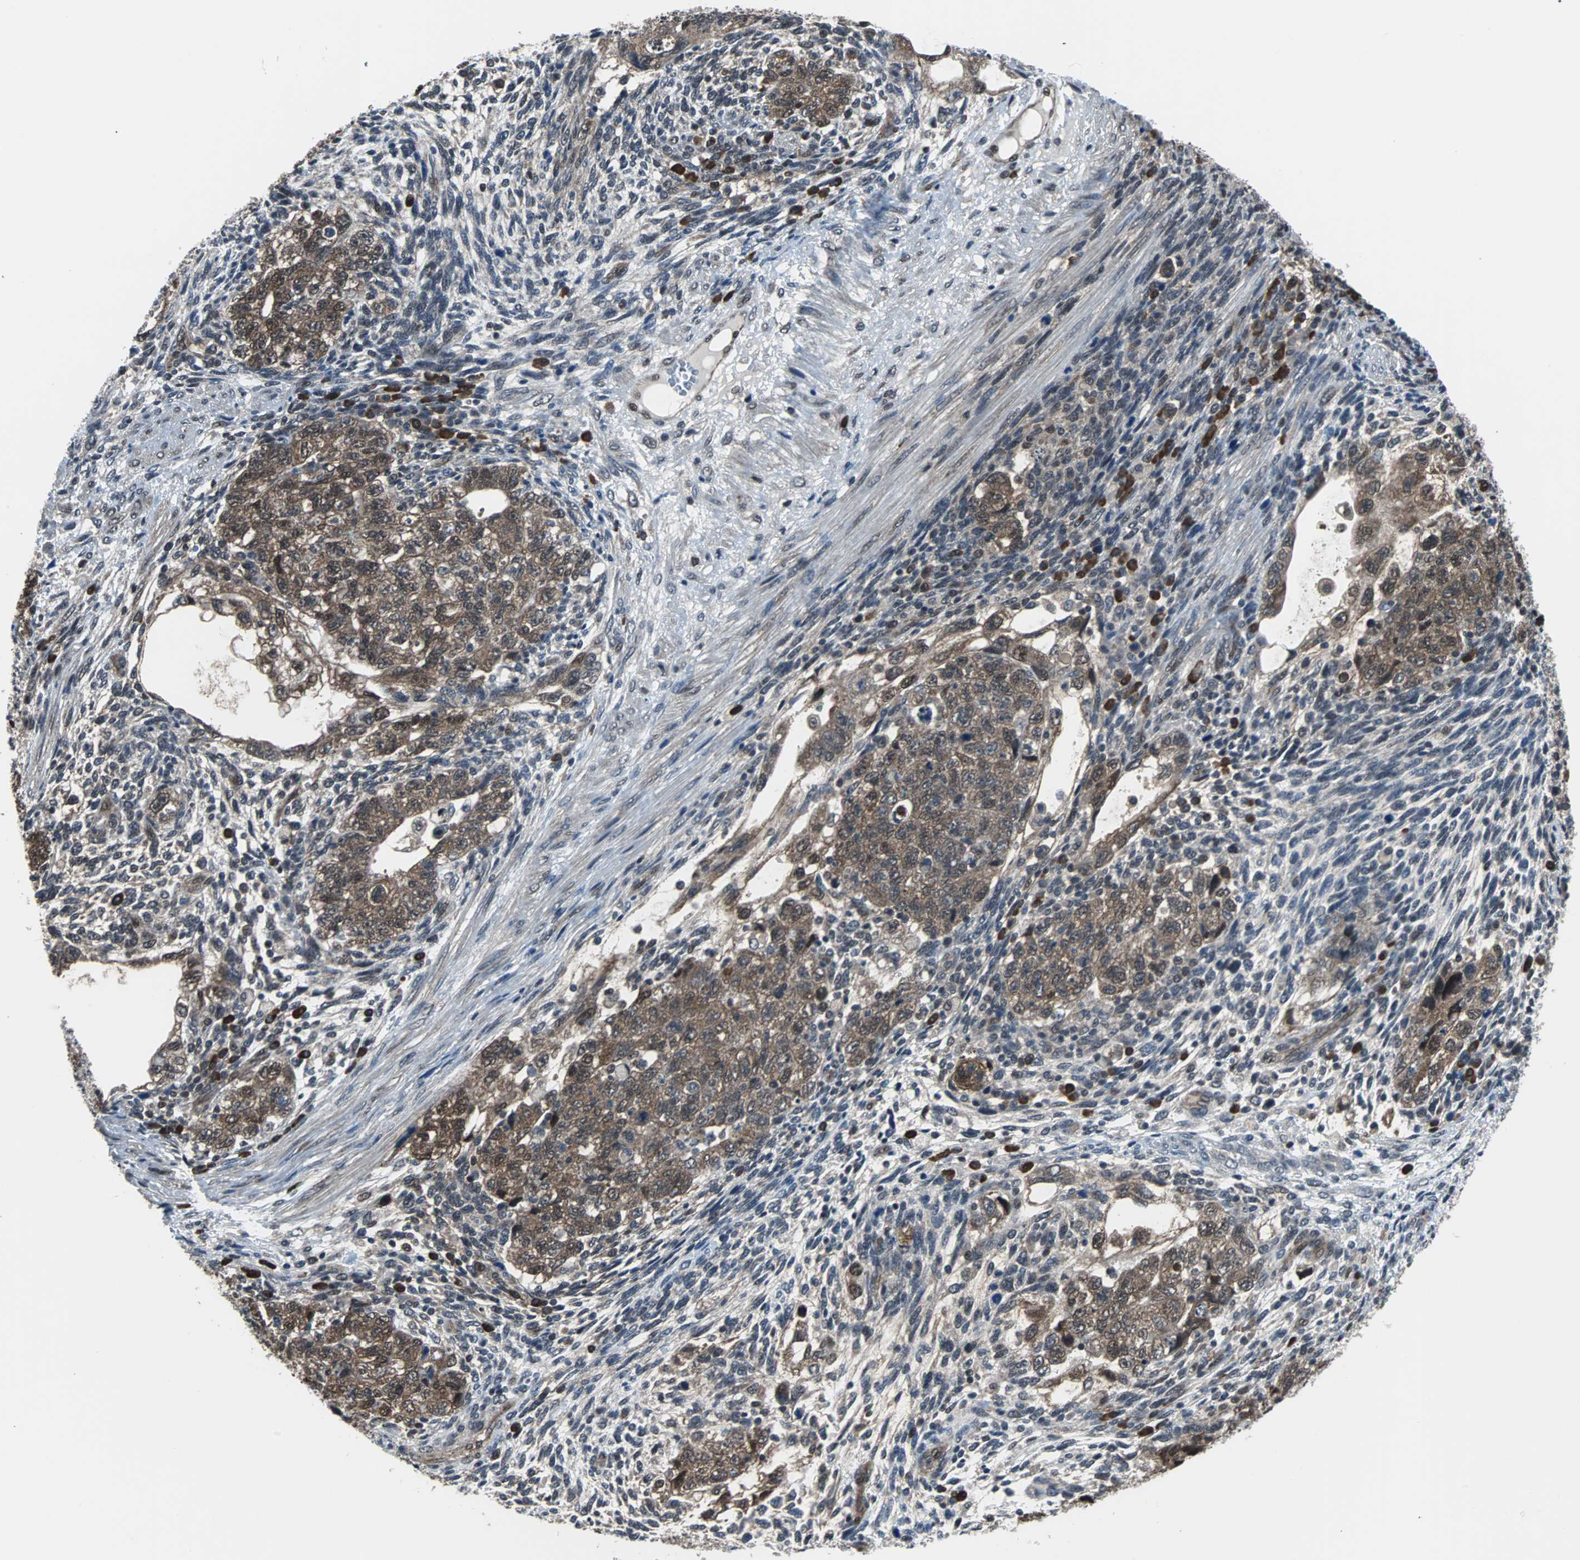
{"staining": {"intensity": "moderate", "quantity": ">75%", "location": "cytoplasmic/membranous"}, "tissue": "testis cancer", "cell_type": "Tumor cells", "image_type": "cancer", "snomed": [{"axis": "morphology", "description": "Normal tissue, NOS"}, {"axis": "morphology", "description": "Carcinoma, Embryonal, NOS"}, {"axis": "topography", "description": "Testis"}], "caption": "Tumor cells show medium levels of moderate cytoplasmic/membranous positivity in about >75% of cells in human testis cancer.", "gene": "VCP", "patient": {"sex": "male", "age": 36}}